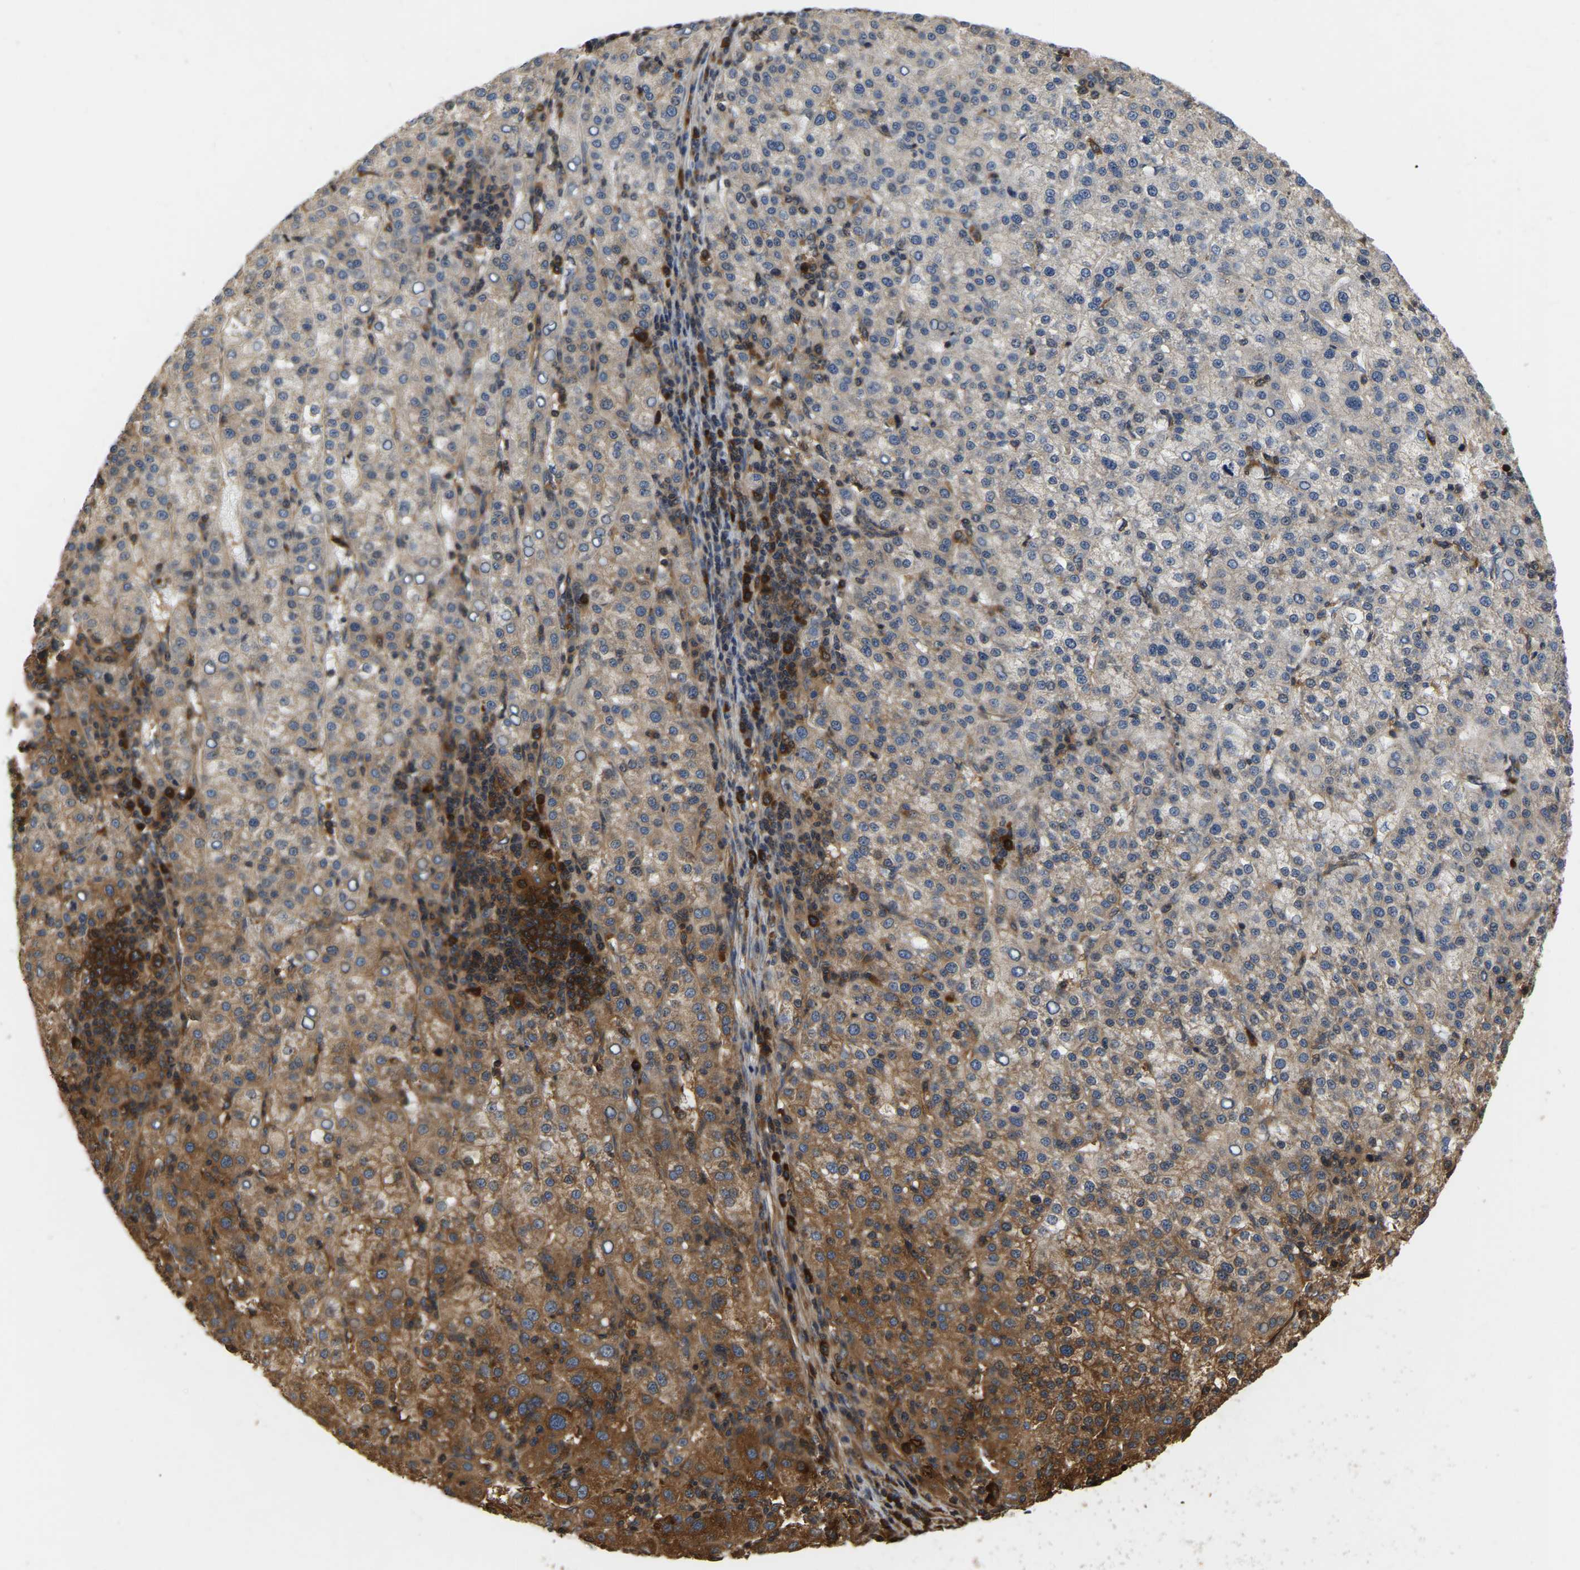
{"staining": {"intensity": "moderate", "quantity": "<25%", "location": "cytoplasmic/membranous"}, "tissue": "liver cancer", "cell_type": "Tumor cells", "image_type": "cancer", "snomed": [{"axis": "morphology", "description": "Carcinoma, Hepatocellular, NOS"}, {"axis": "topography", "description": "Liver"}], "caption": "Liver cancer stained for a protein exhibits moderate cytoplasmic/membranous positivity in tumor cells.", "gene": "GARS1", "patient": {"sex": "female", "age": 58}}